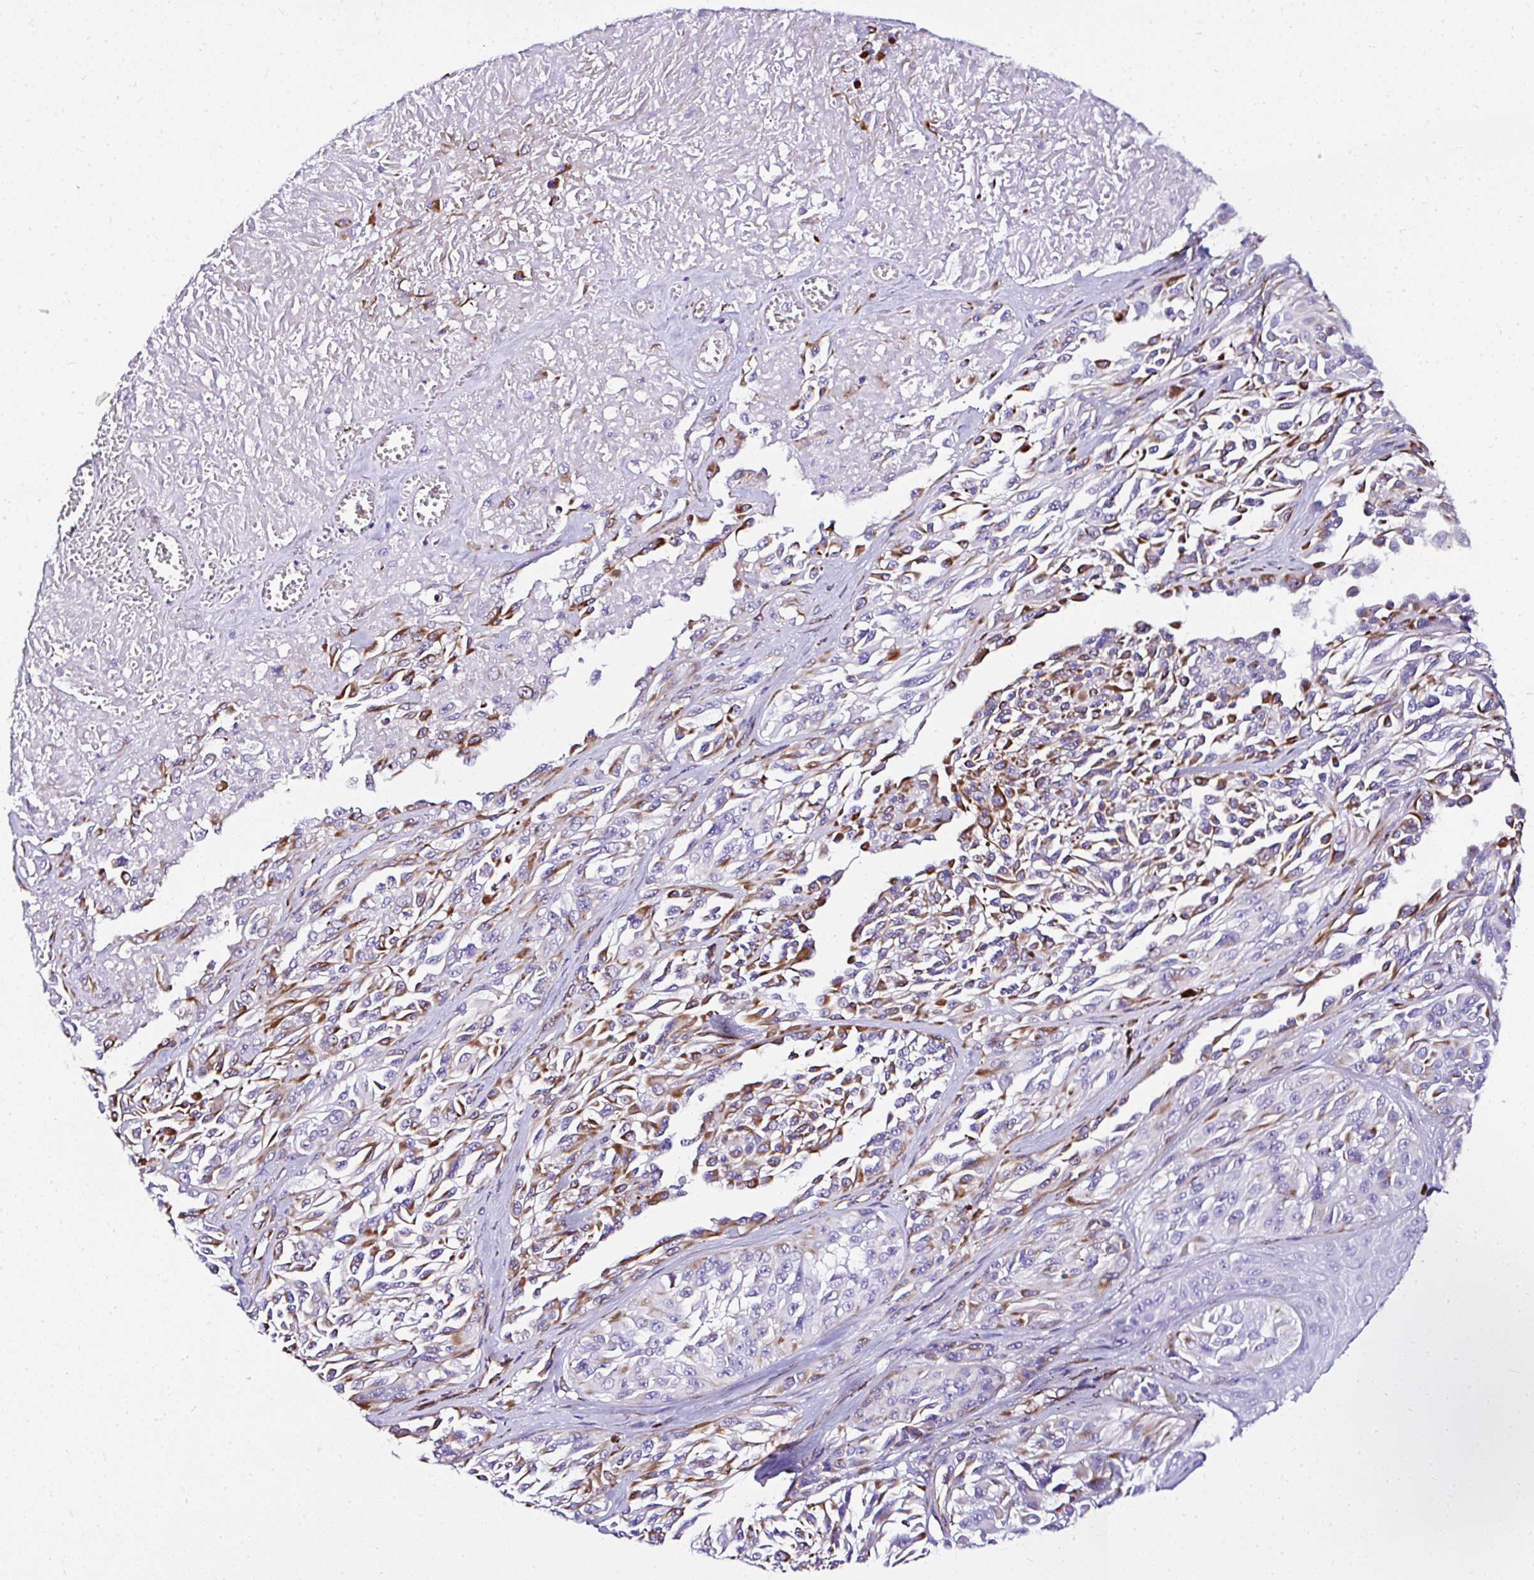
{"staining": {"intensity": "moderate", "quantity": "25%-75%", "location": "cytoplasmic/membranous"}, "tissue": "melanoma", "cell_type": "Tumor cells", "image_type": "cancer", "snomed": [{"axis": "morphology", "description": "Malignant melanoma, NOS"}, {"axis": "topography", "description": "Skin"}], "caption": "Approximately 25%-75% of tumor cells in malignant melanoma display moderate cytoplasmic/membranous protein expression as visualized by brown immunohistochemical staining.", "gene": "DEPDC5", "patient": {"sex": "male", "age": 94}}